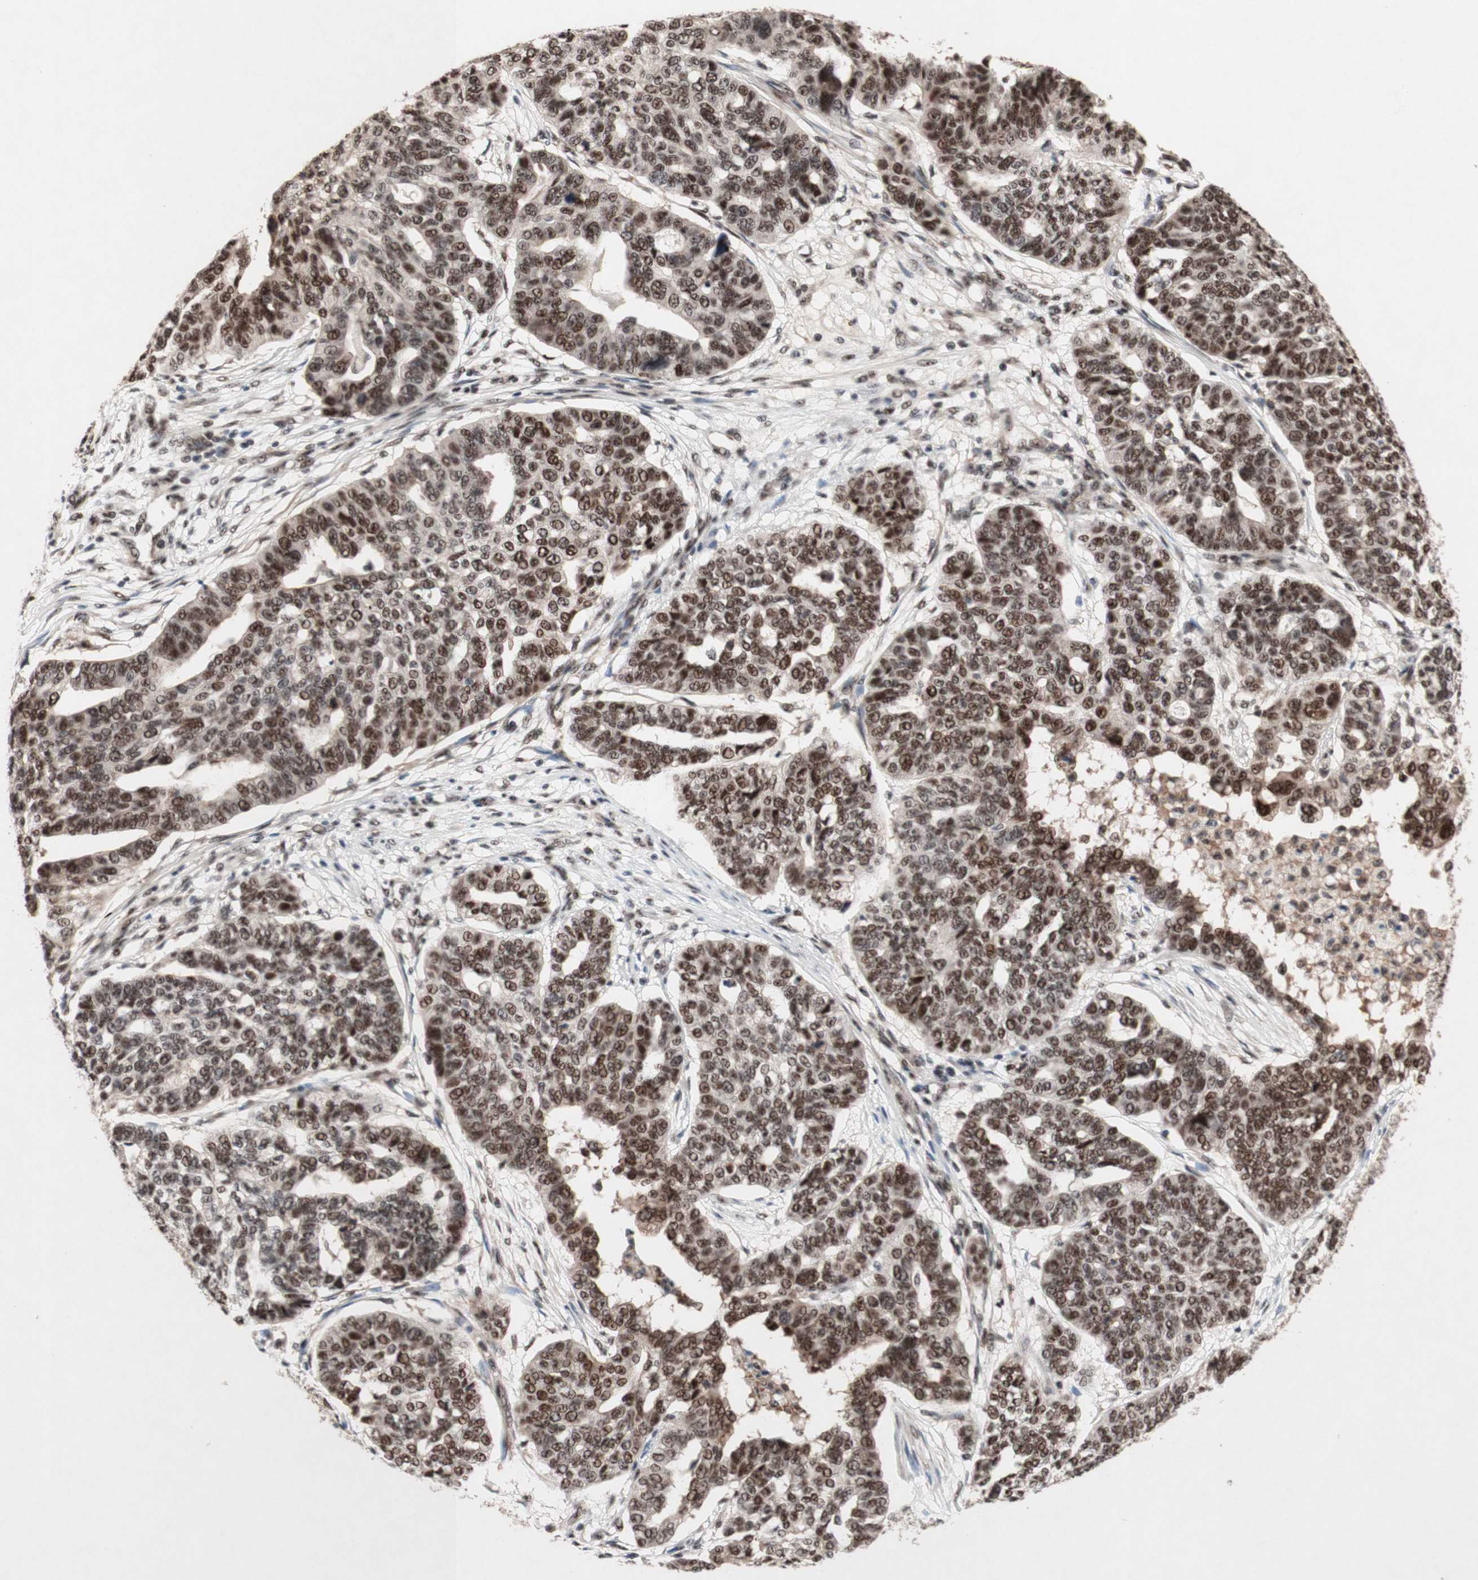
{"staining": {"intensity": "strong", "quantity": ">75%", "location": "nuclear"}, "tissue": "ovarian cancer", "cell_type": "Tumor cells", "image_type": "cancer", "snomed": [{"axis": "morphology", "description": "Cystadenocarcinoma, serous, NOS"}, {"axis": "topography", "description": "Ovary"}], "caption": "Brown immunohistochemical staining in human ovarian cancer (serous cystadenocarcinoma) displays strong nuclear expression in approximately >75% of tumor cells.", "gene": "TLE1", "patient": {"sex": "female", "age": 59}}